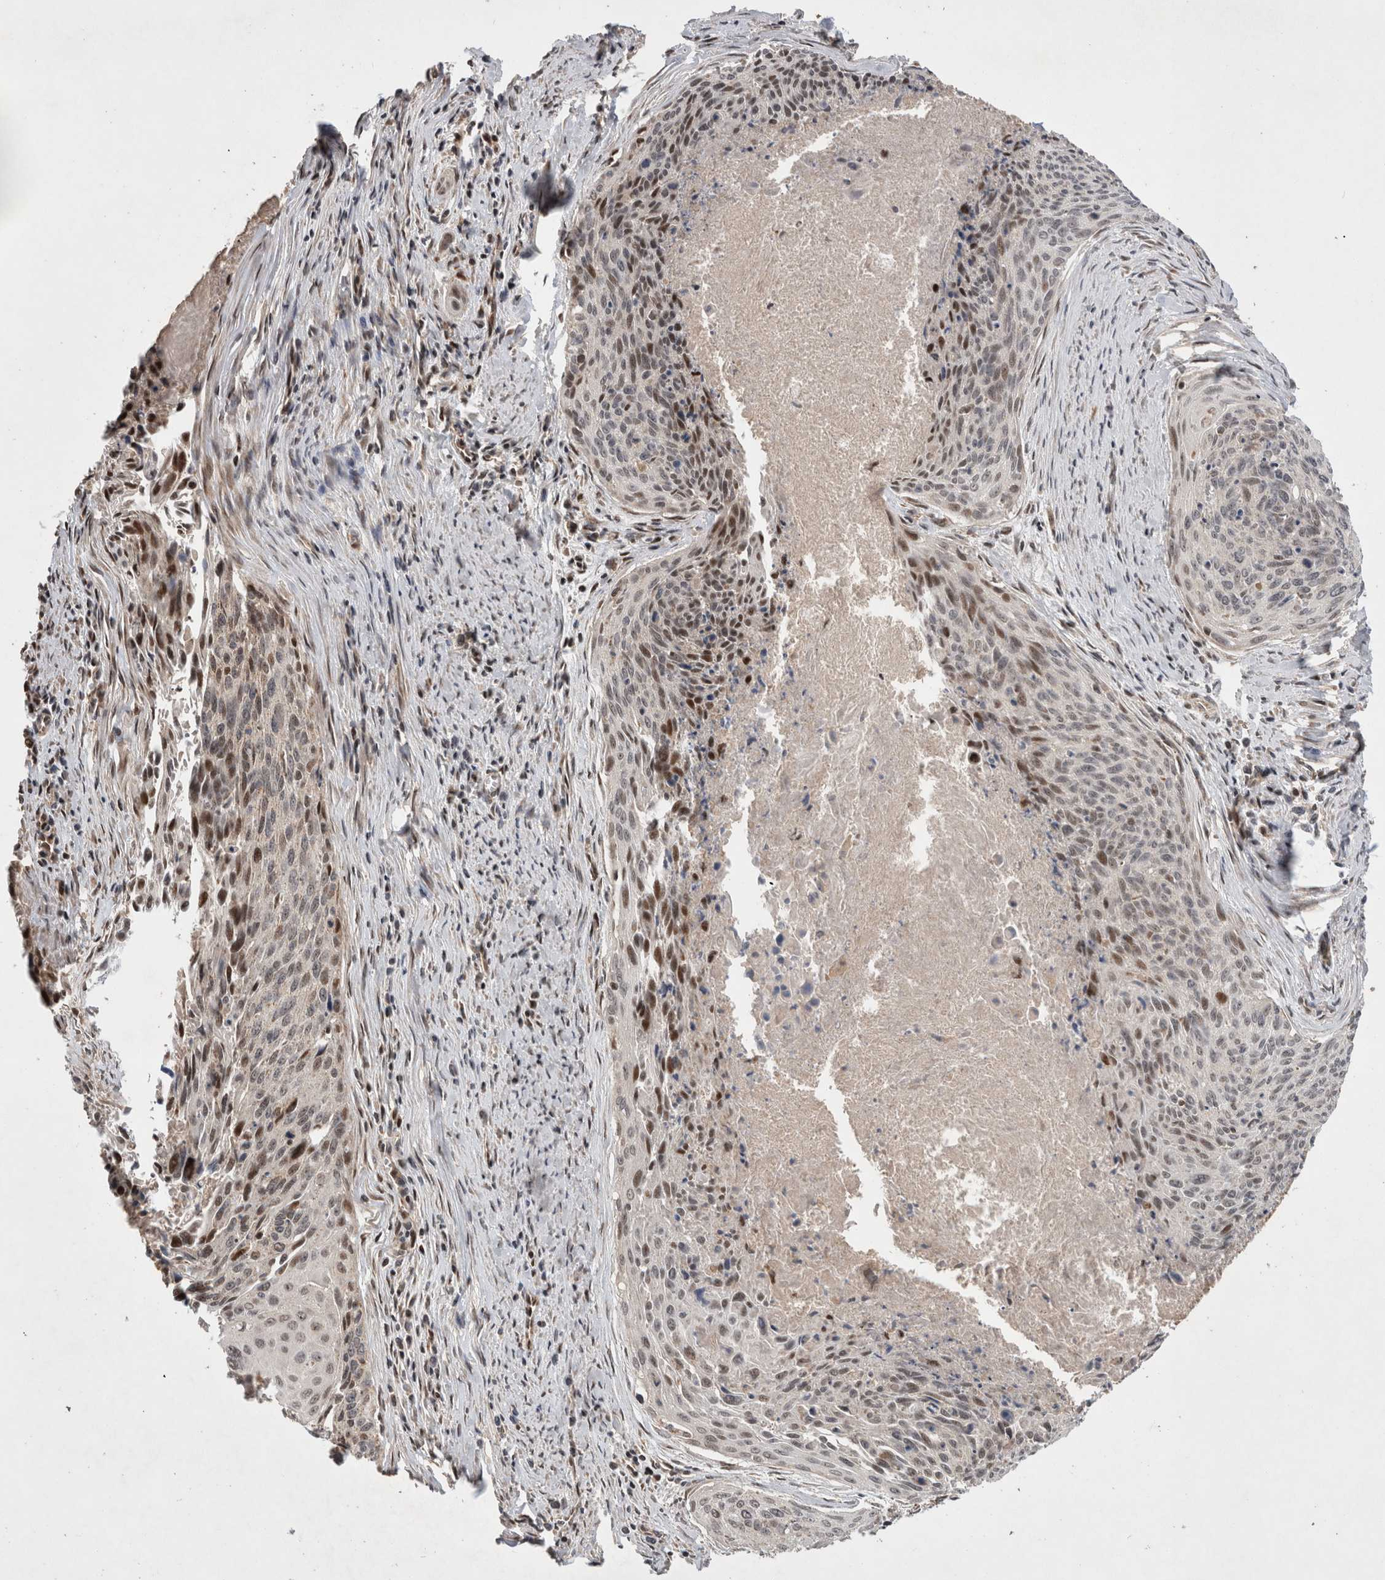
{"staining": {"intensity": "moderate", "quantity": ">75%", "location": "nuclear"}, "tissue": "cervical cancer", "cell_type": "Tumor cells", "image_type": "cancer", "snomed": [{"axis": "morphology", "description": "Squamous cell carcinoma, NOS"}, {"axis": "topography", "description": "Cervix"}], "caption": "Immunohistochemistry (IHC) of cervical squamous cell carcinoma reveals medium levels of moderate nuclear expression in about >75% of tumor cells.", "gene": "MRPL37", "patient": {"sex": "female", "age": 55}}